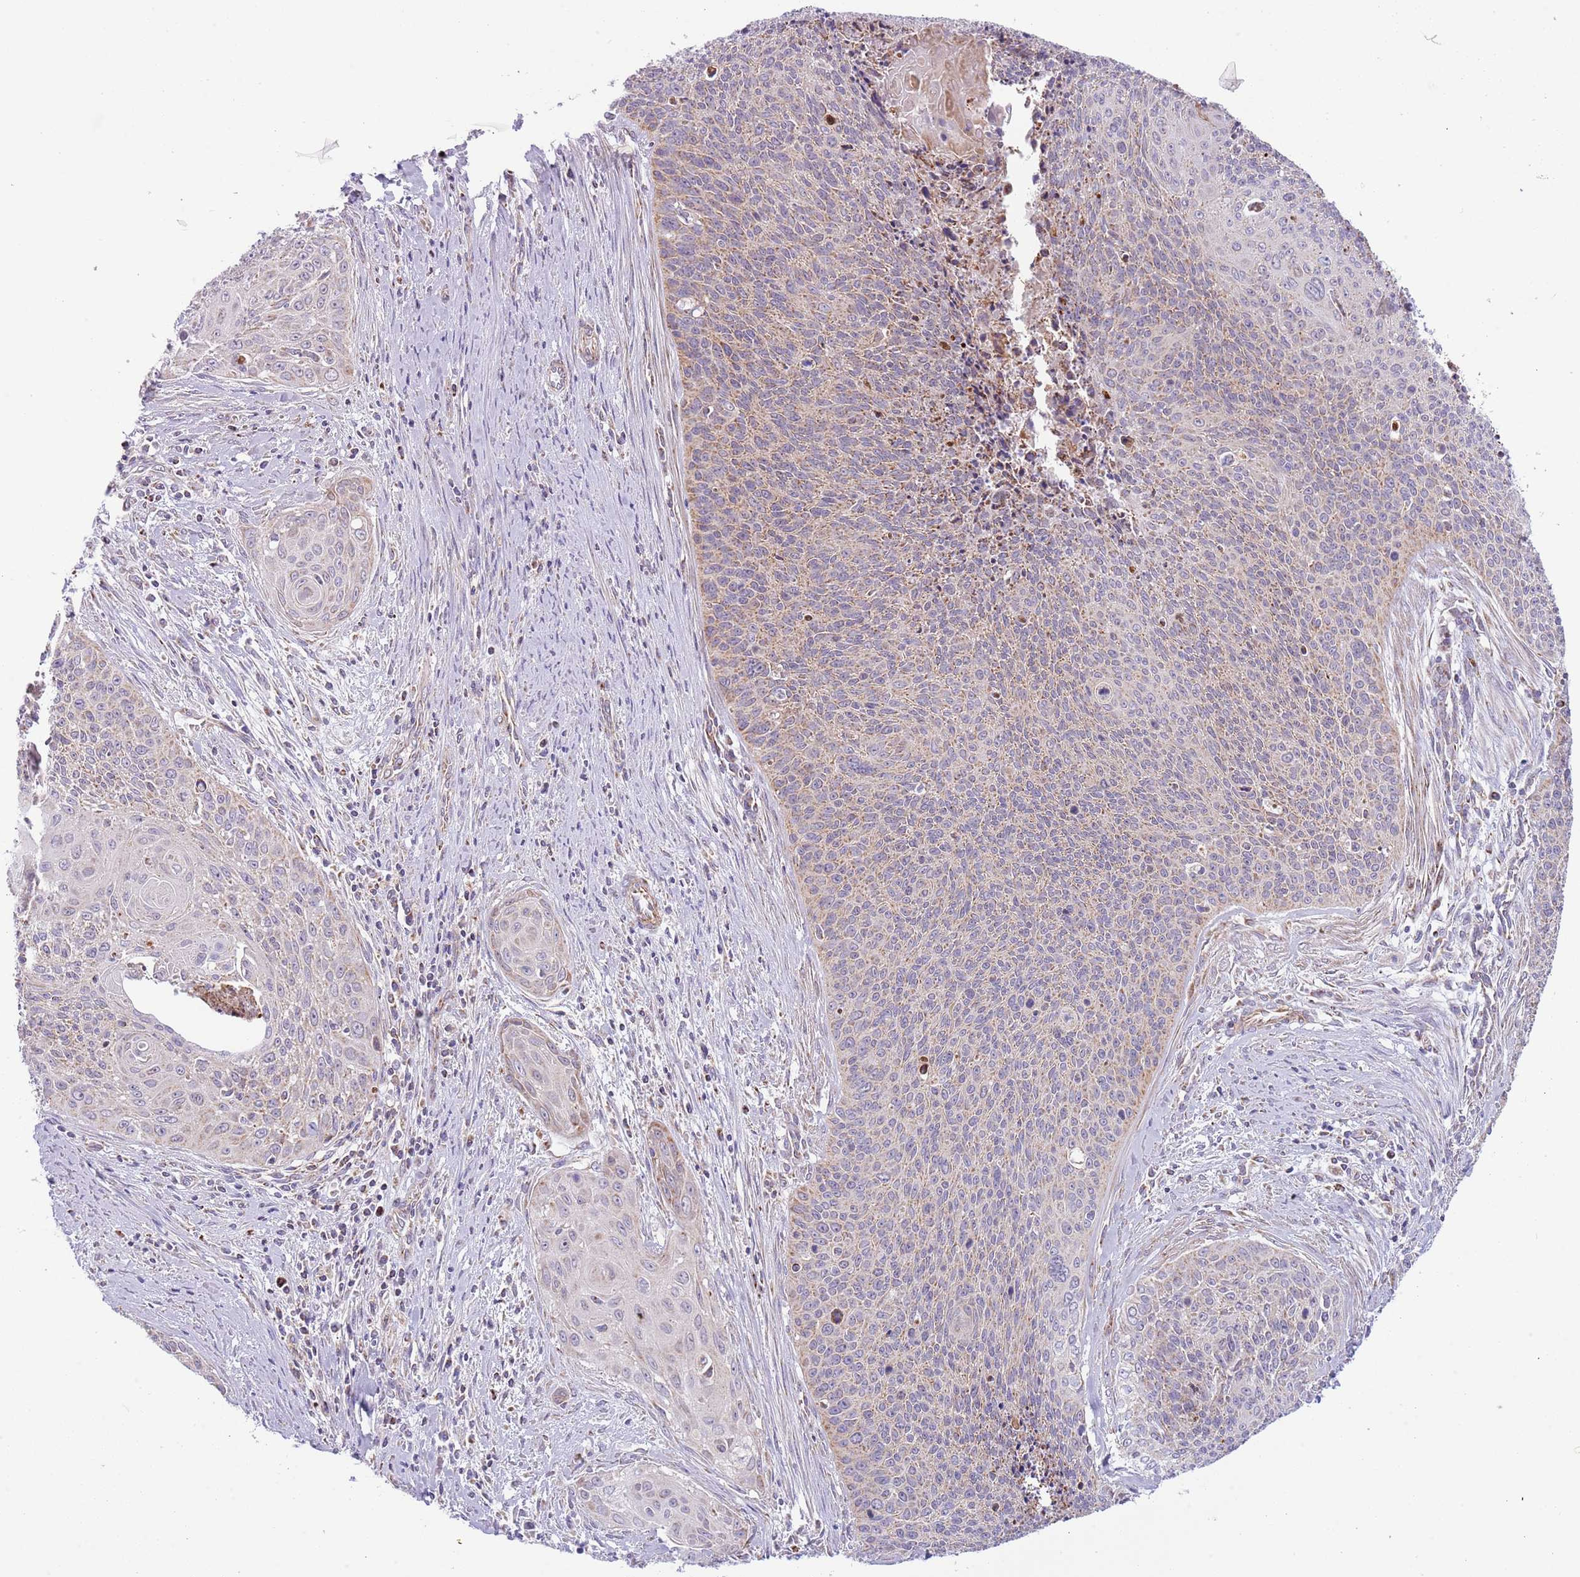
{"staining": {"intensity": "weak", "quantity": "25%-75%", "location": "cytoplasmic/membranous"}, "tissue": "cervical cancer", "cell_type": "Tumor cells", "image_type": "cancer", "snomed": [{"axis": "morphology", "description": "Squamous cell carcinoma, NOS"}, {"axis": "topography", "description": "Cervix"}], "caption": "Weak cytoplasmic/membranous expression is seen in about 25%-75% of tumor cells in squamous cell carcinoma (cervical). (DAB (3,3'-diaminobenzidine) = brown stain, brightfield microscopy at high magnification).", "gene": "LHX6", "patient": {"sex": "female", "age": 55}}